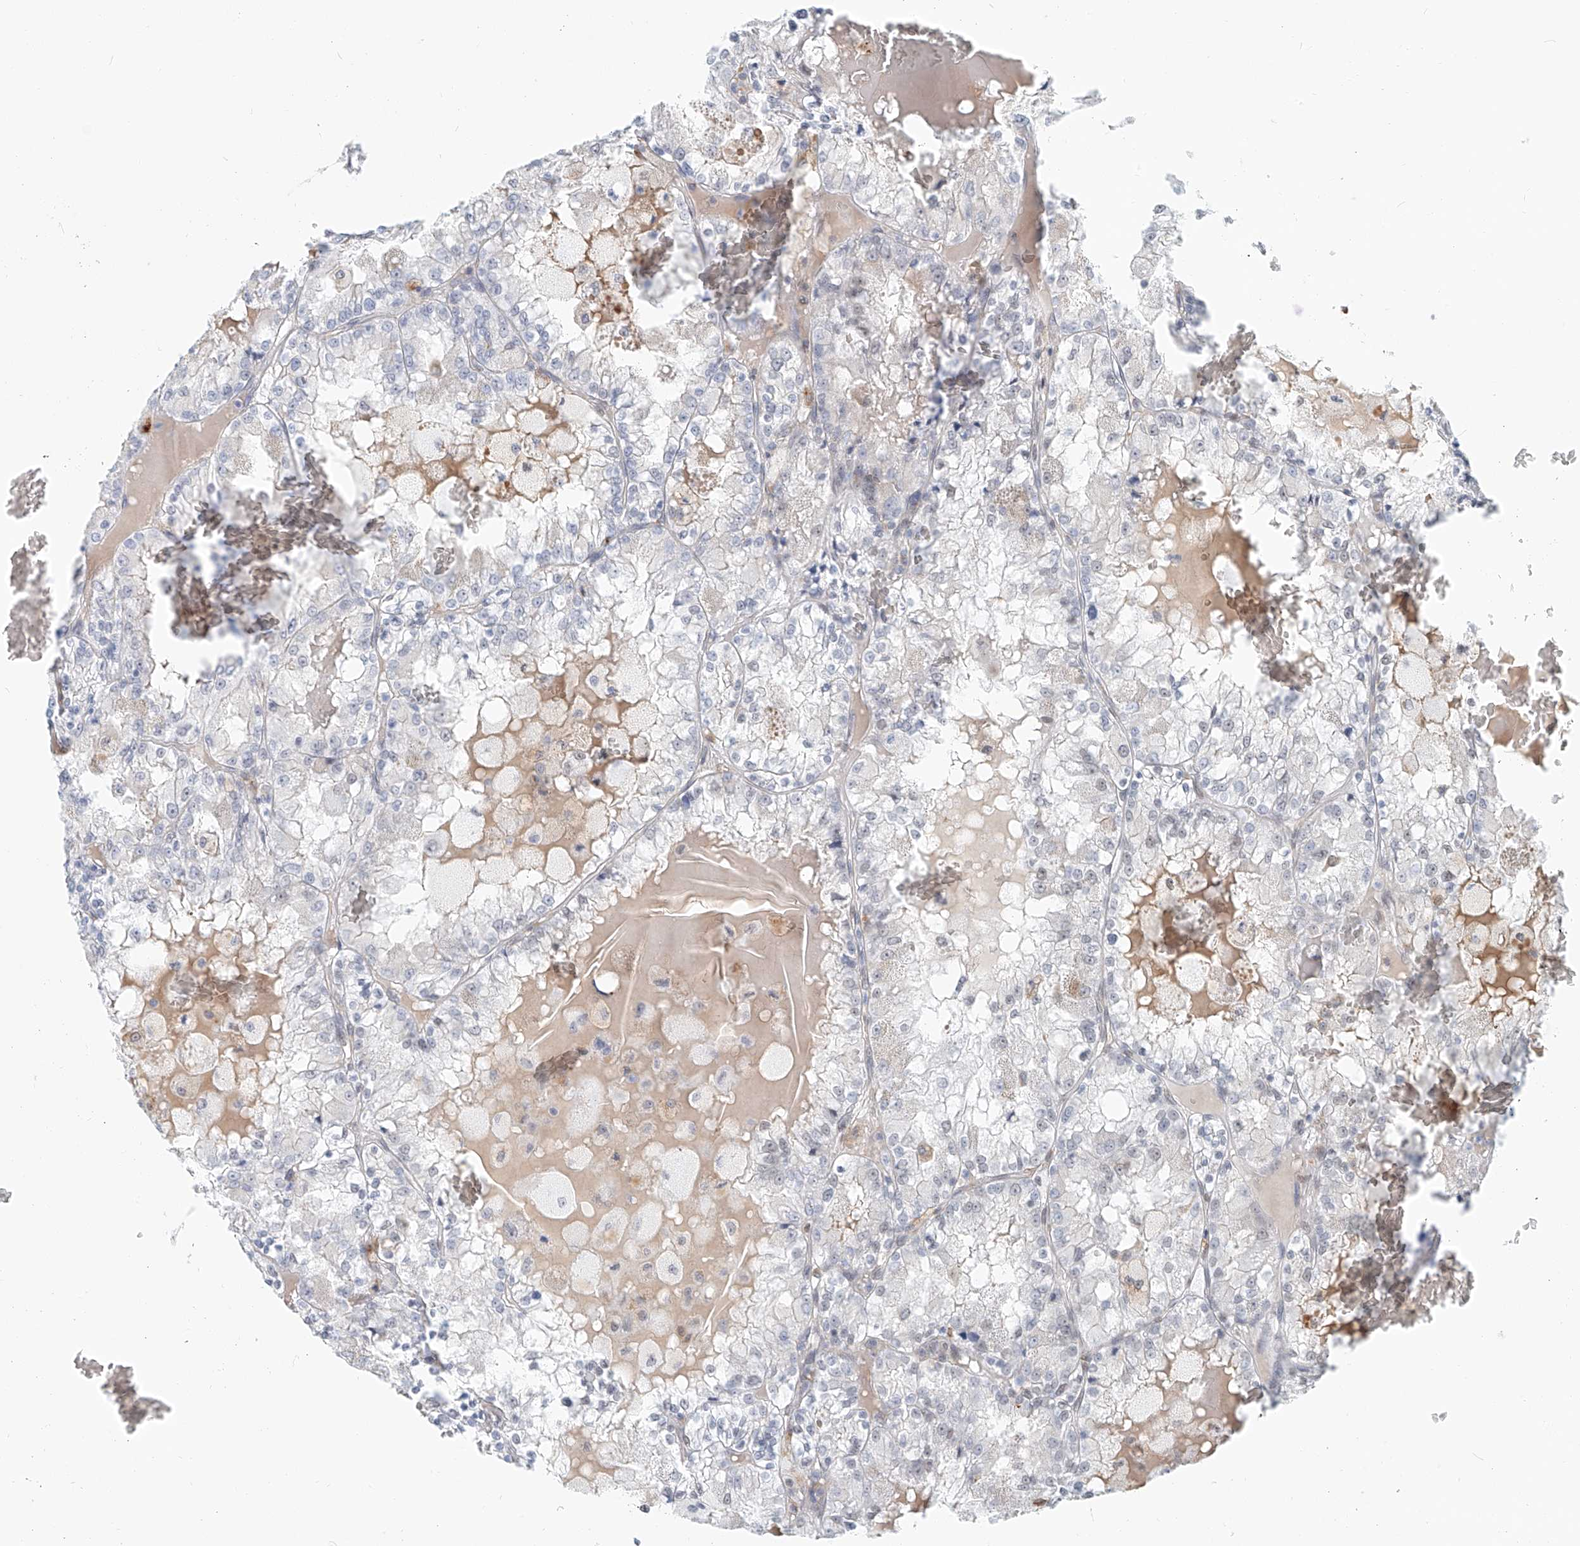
{"staining": {"intensity": "weak", "quantity": "<25%", "location": "nuclear"}, "tissue": "renal cancer", "cell_type": "Tumor cells", "image_type": "cancer", "snomed": [{"axis": "morphology", "description": "Adenocarcinoma, NOS"}, {"axis": "topography", "description": "Kidney"}], "caption": "The image demonstrates no staining of tumor cells in adenocarcinoma (renal). (Stains: DAB immunohistochemistry with hematoxylin counter stain, Microscopy: brightfield microscopy at high magnification).", "gene": "SASH1", "patient": {"sex": "female", "age": 56}}